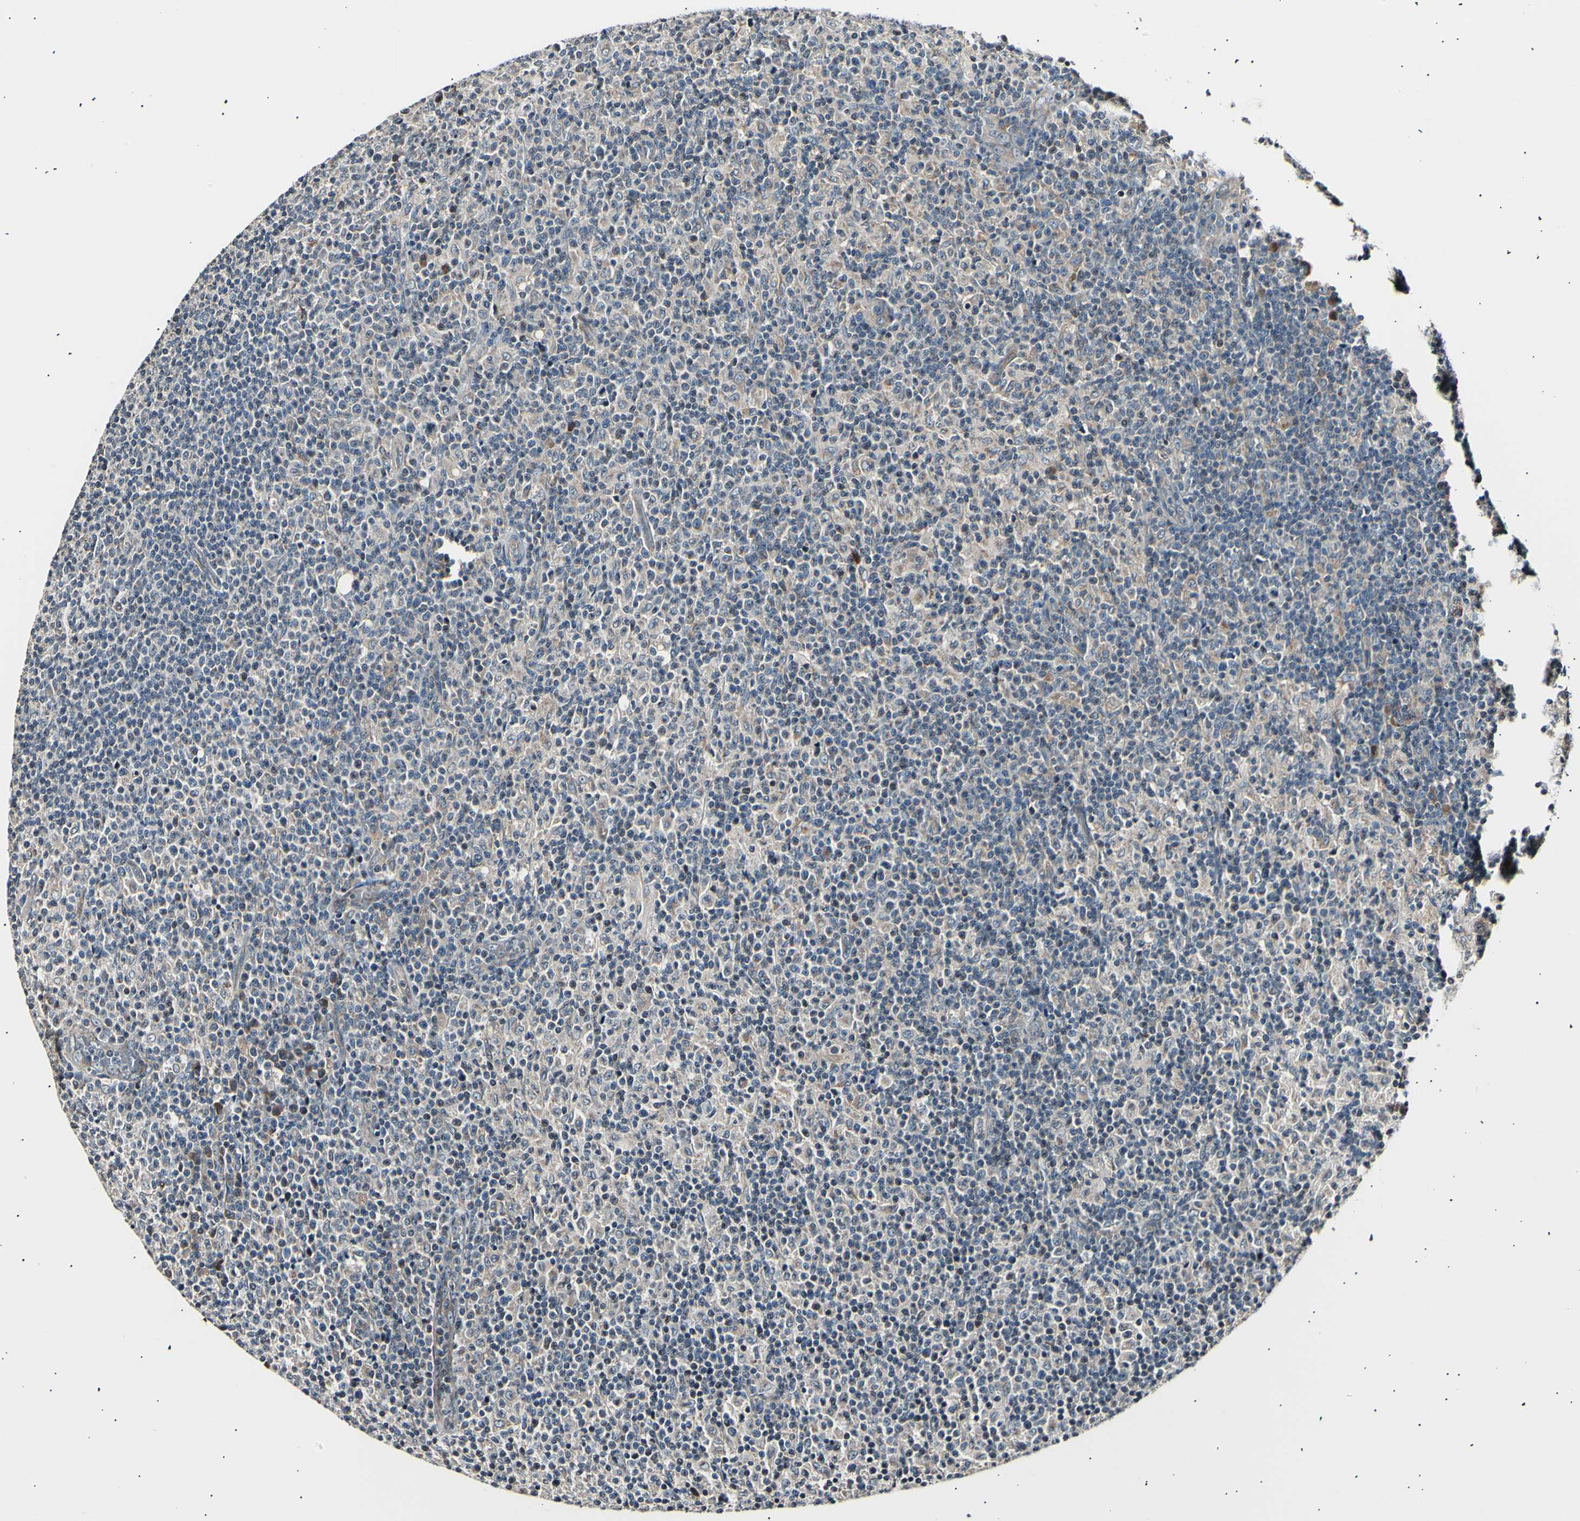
{"staining": {"intensity": "weak", "quantity": ">75%", "location": "cytoplasmic/membranous"}, "tissue": "lymph node", "cell_type": "Germinal center cells", "image_type": "normal", "snomed": [{"axis": "morphology", "description": "Normal tissue, NOS"}, {"axis": "morphology", "description": "Inflammation, NOS"}, {"axis": "topography", "description": "Lymph node"}], "caption": "Immunohistochemical staining of normal human lymph node reveals weak cytoplasmic/membranous protein staining in approximately >75% of germinal center cells.", "gene": "ITGA6", "patient": {"sex": "male", "age": 55}}